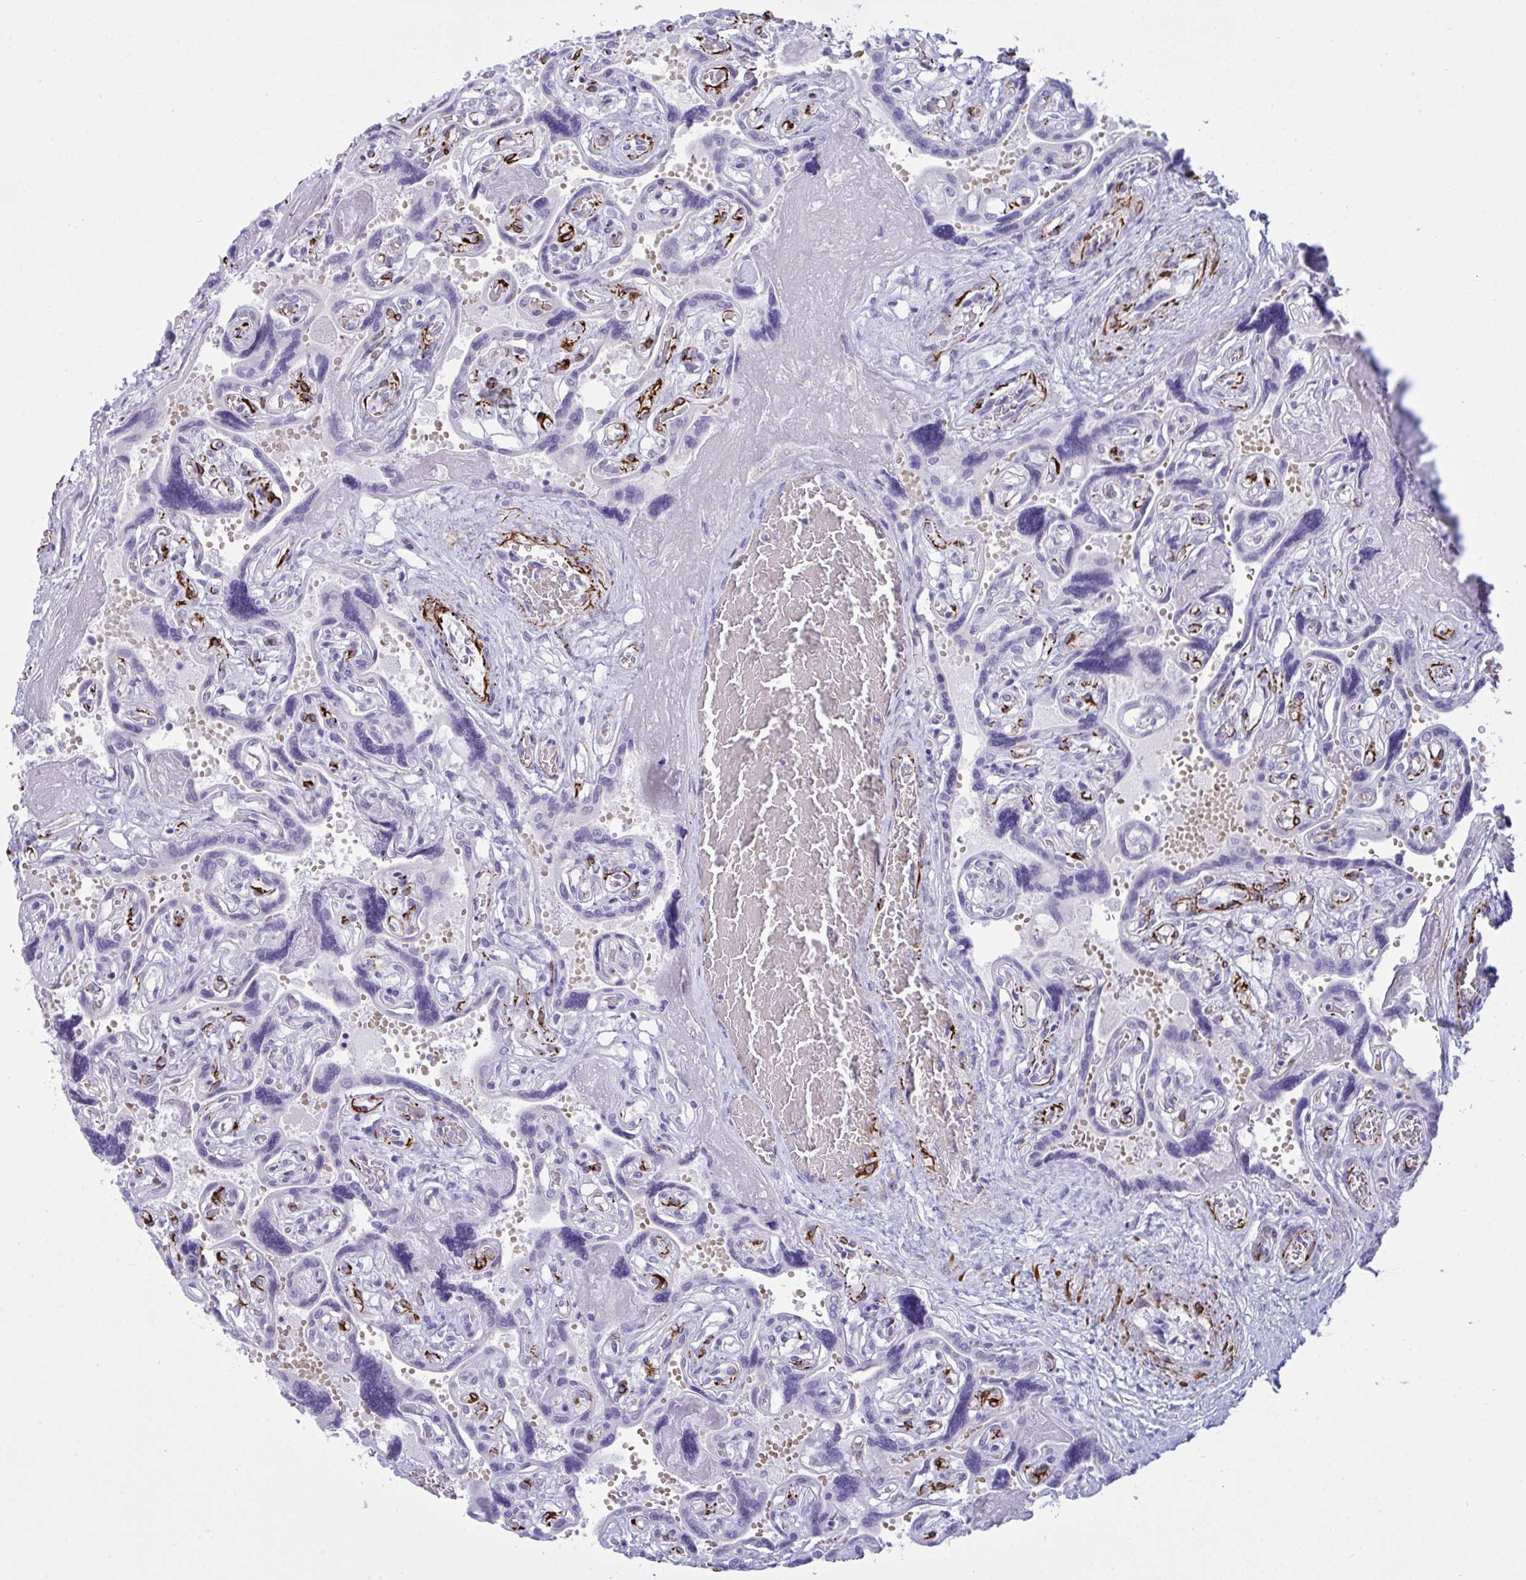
{"staining": {"intensity": "negative", "quantity": "none", "location": "none"}, "tissue": "placenta", "cell_type": "Decidual cells", "image_type": "normal", "snomed": [{"axis": "morphology", "description": "Normal tissue, NOS"}, {"axis": "topography", "description": "Placenta"}], "caption": "Unremarkable placenta was stained to show a protein in brown. There is no significant expression in decidual cells.", "gene": "SLC35B1", "patient": {"sex": "female", "age": 32}}